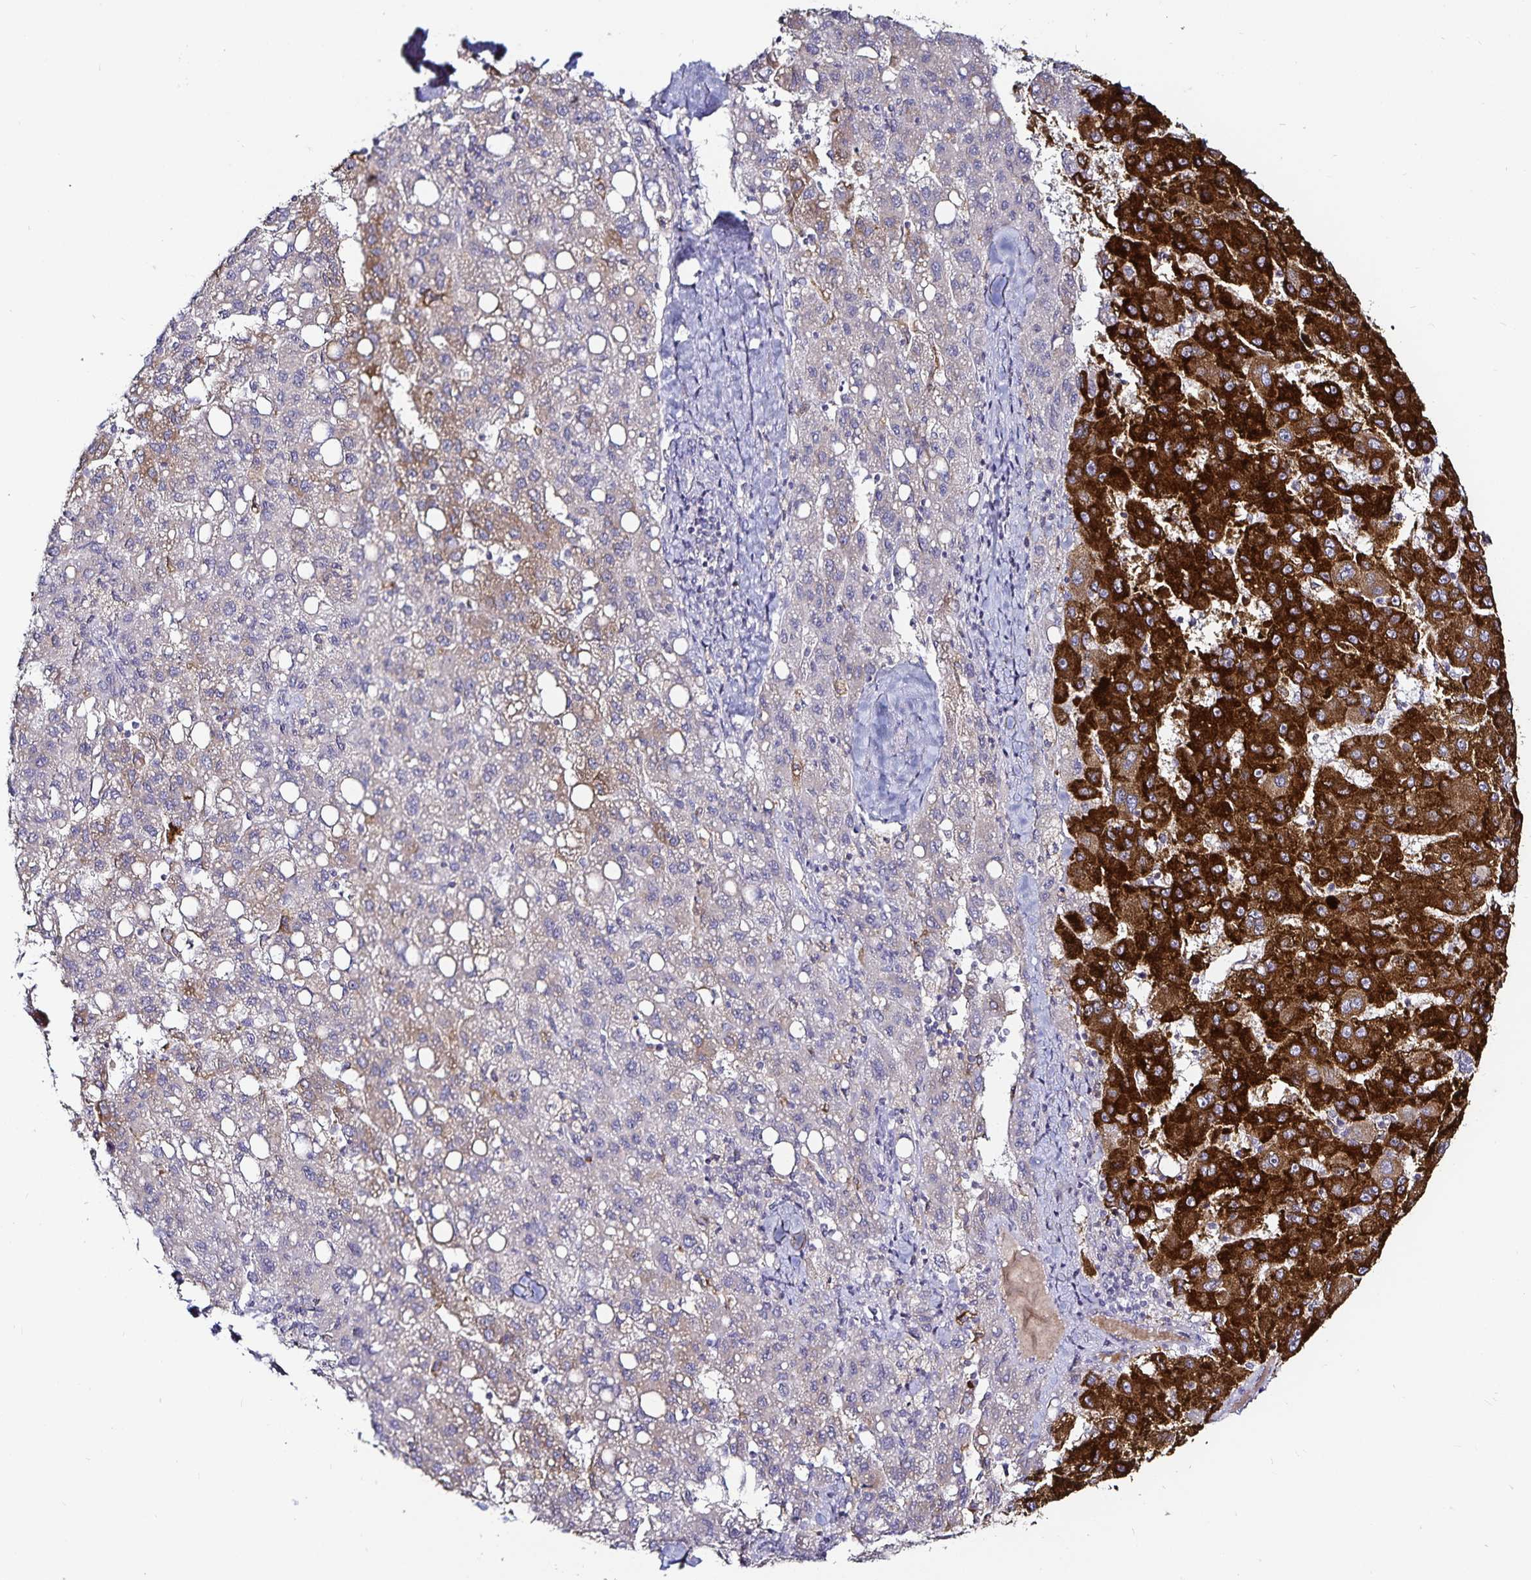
{"staining": {"intensity": "moderate", "quantity": "<25%", "location": "cytoplasmic/membranous"}, "tissue": "liver cancer", "cell_type": "Tumor cells", "image_type": "cancer", "snomed": [{"axis": "morphology", "description": "Carcinoma, Hepatocellular, NOS"}, {"axis": "topography", "description": "Liver"}], "caption": "This is an image of immunohistochemistry (IHC) staining of hepatocellular carcinoma (liver), which shows moderate positivity in the cytoplasmic/membranous of tumor cells.", "gene": "ACSL5", "patient": {"sex": "female", "age": 82}}